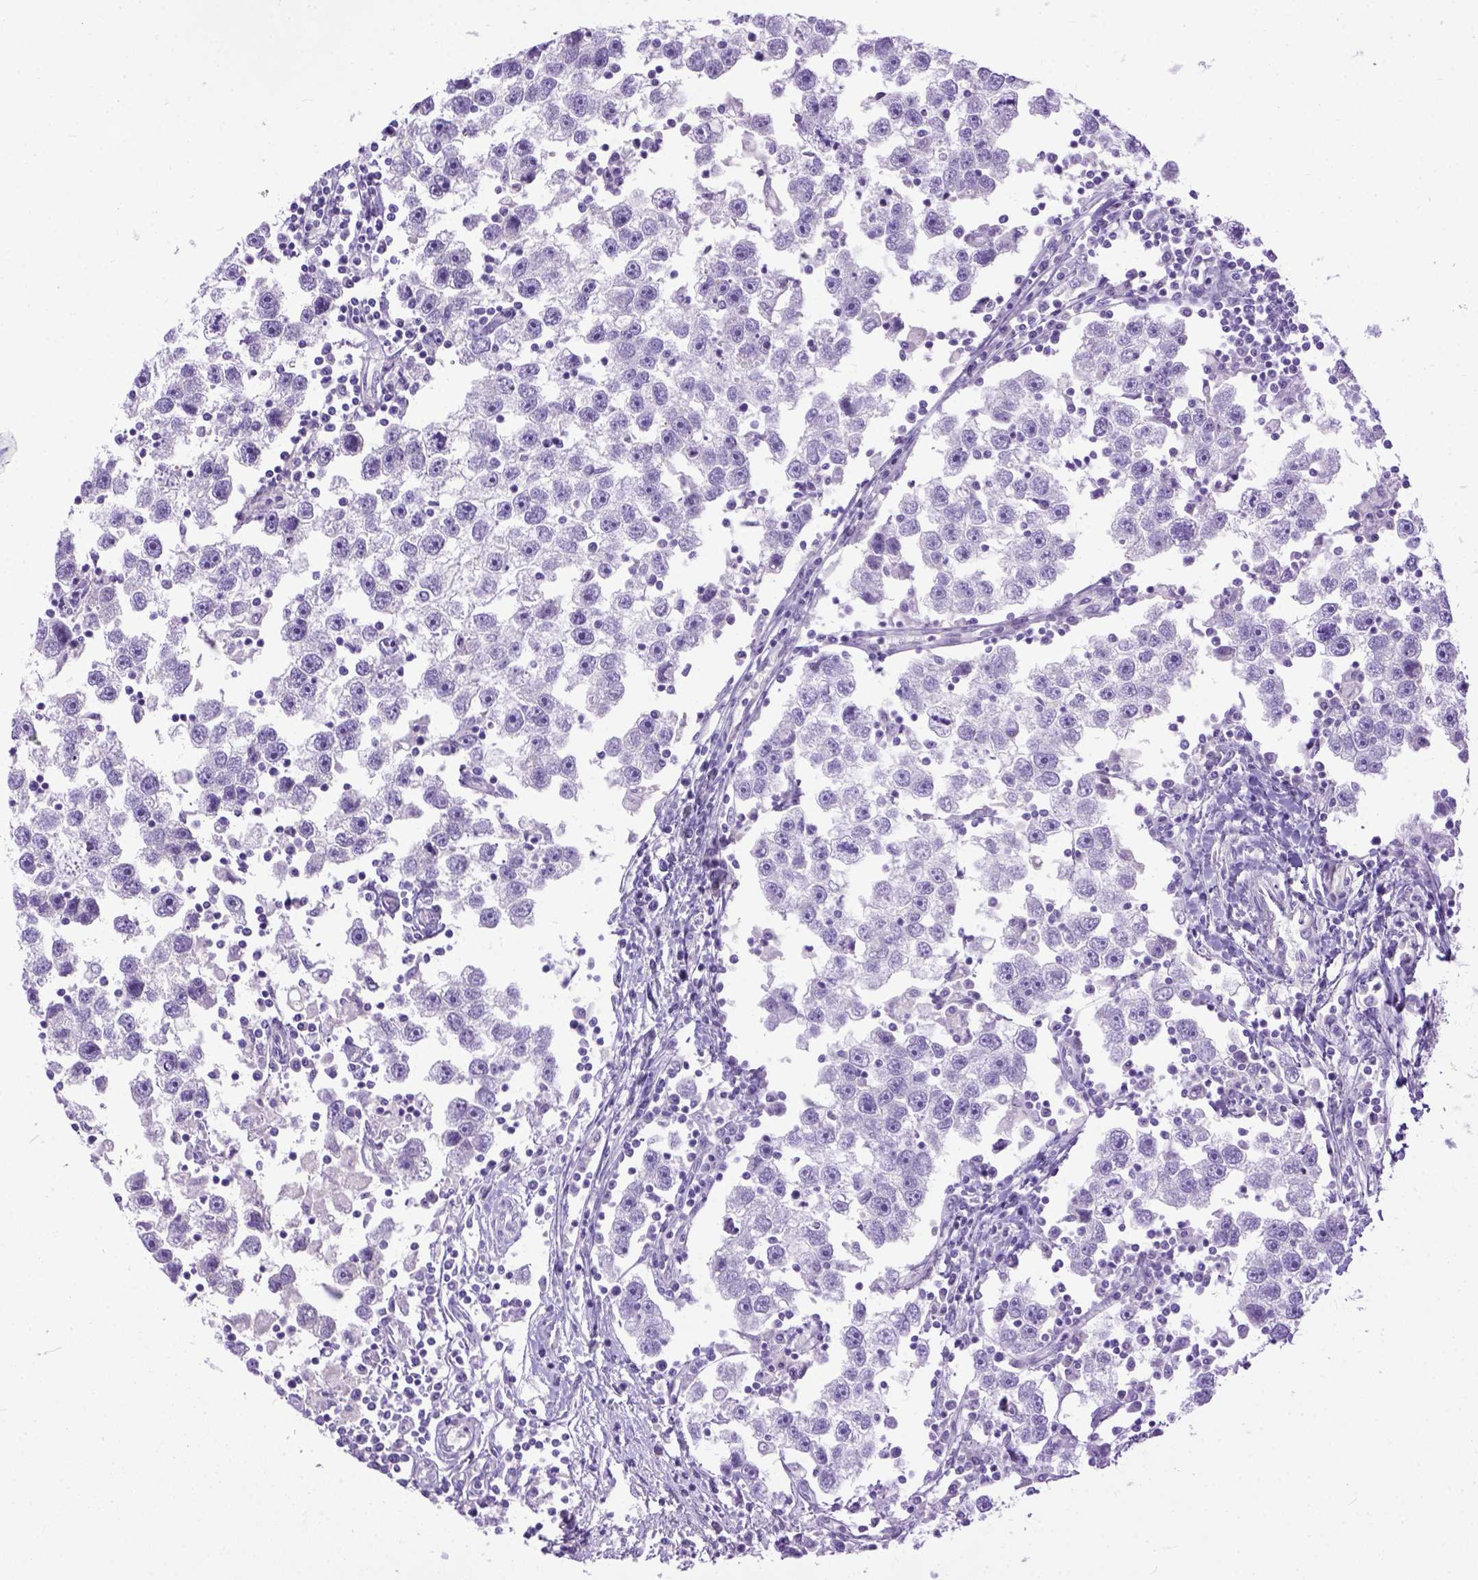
{"staining": {"intensity": "negative", "quantity": "none", "location": "none"}, "tissue": "testis cancer", "cell_type": "Tumor cells", "image_type": "cancer", "snomed": [{"axis": "morphology", "description": "Seminoma, NOS"}, {"axis": "topography", "description": "Testis"}], "caption": "The immunohistochemistry (IHC) photomicrograph has no significant positivity in tumor cells of seminoma (testis) tissue.", "gene": "PLK5", "patient": {"sex": "male", "age": 30}}